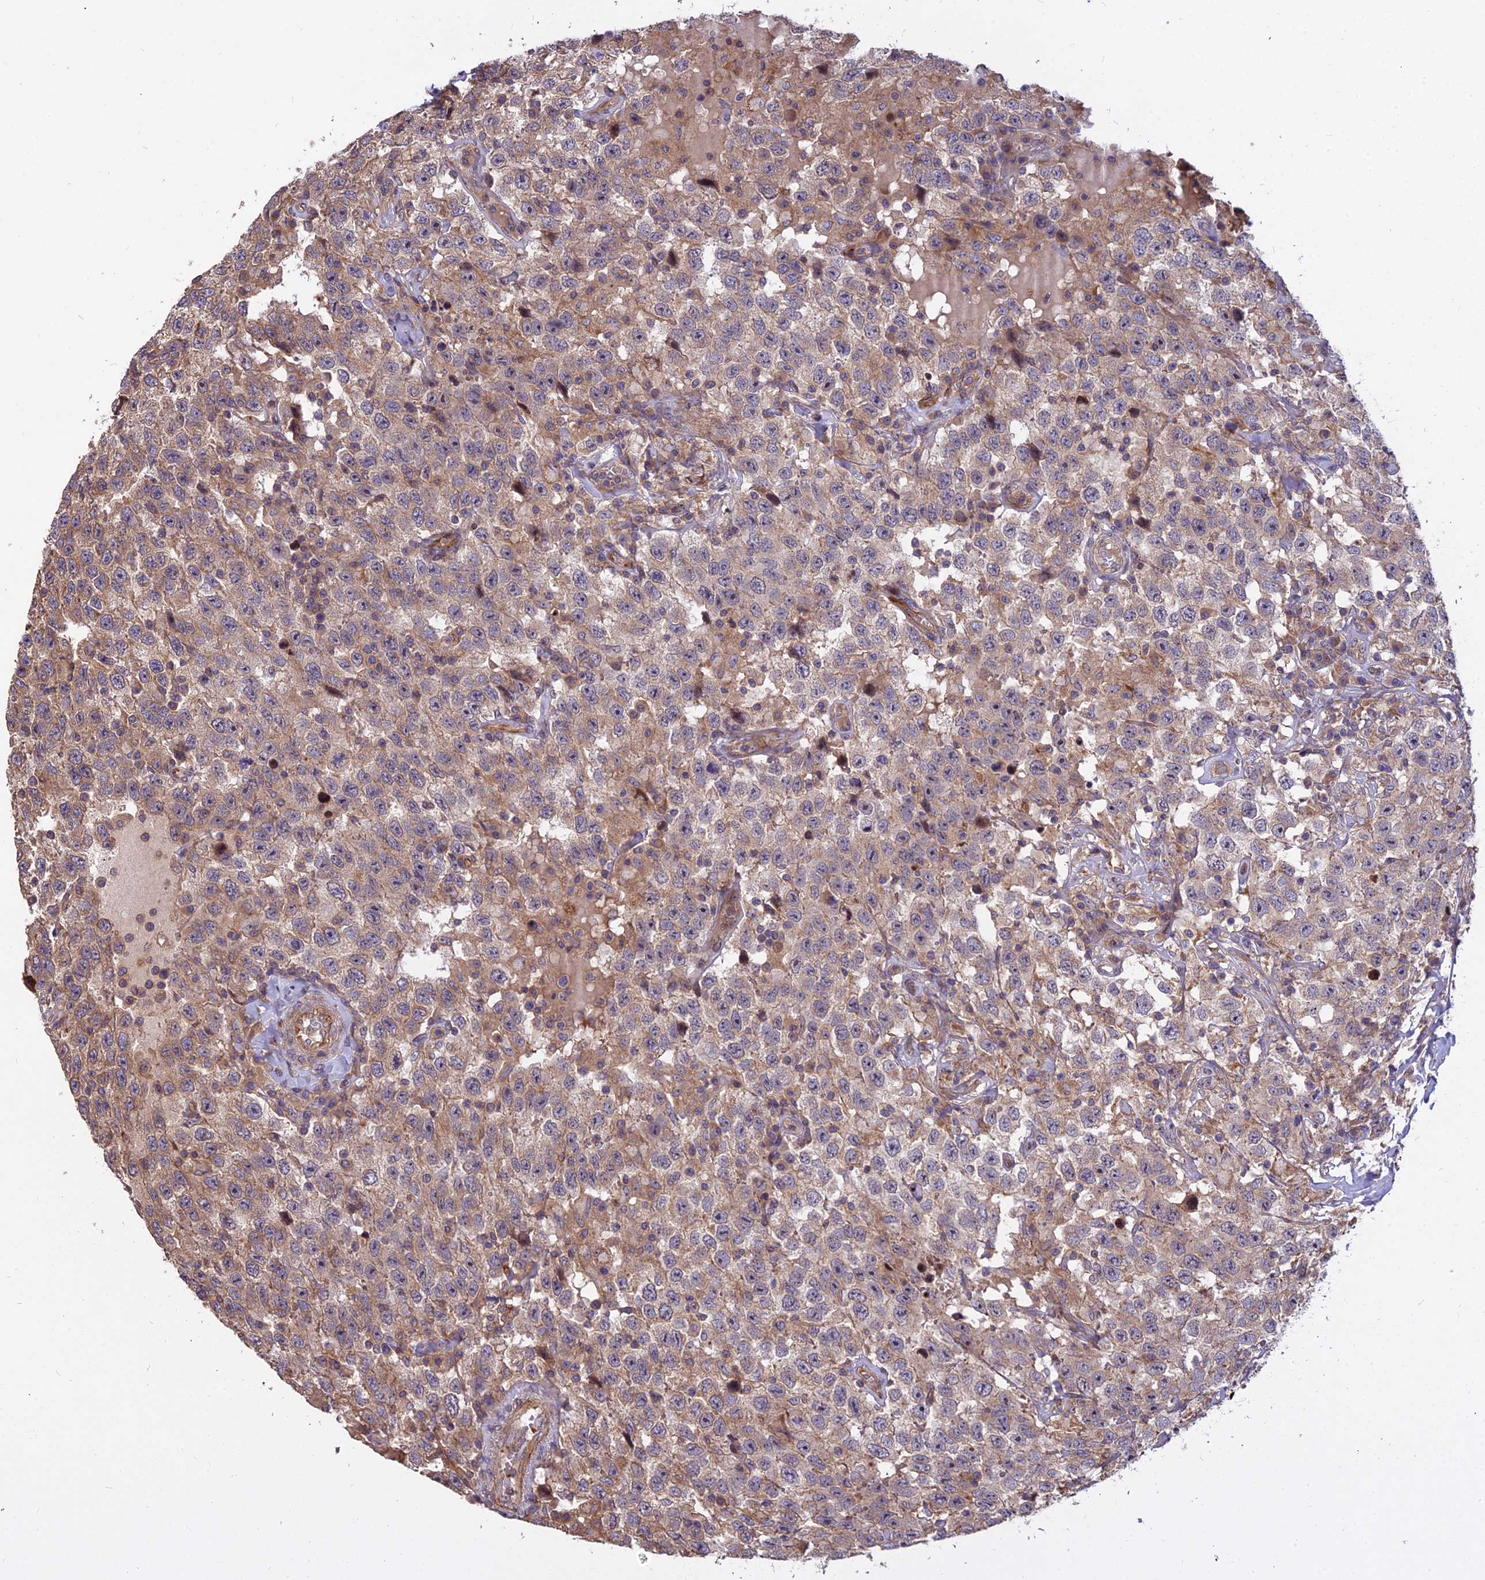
{"staining": {"intensity": "weak", "quantity": "25%-75%", "location": "cytoplasmic/membranous"}, "tissue": "testis cancer", "cell_type": "Tumor cells", "image_type": "cancer", "snomed": [{"axis": "morphology", "description": "Seminoma, NOS"}, {"axis": "topography", "description": "Testis"}], "caption": "An image of human testis cancer (seminoma) stained for a protein demonstrates weak cytoplasmic/membranous brown staining in tumor cells. The staining was performed using DAB (3,3'-diaminobenzidine), with brown indicating positive protein expression. Nuclei are stained blue with hematoxylin.", "gene": "TCEA3", "patient": {"sex": "male", "age": 41}}